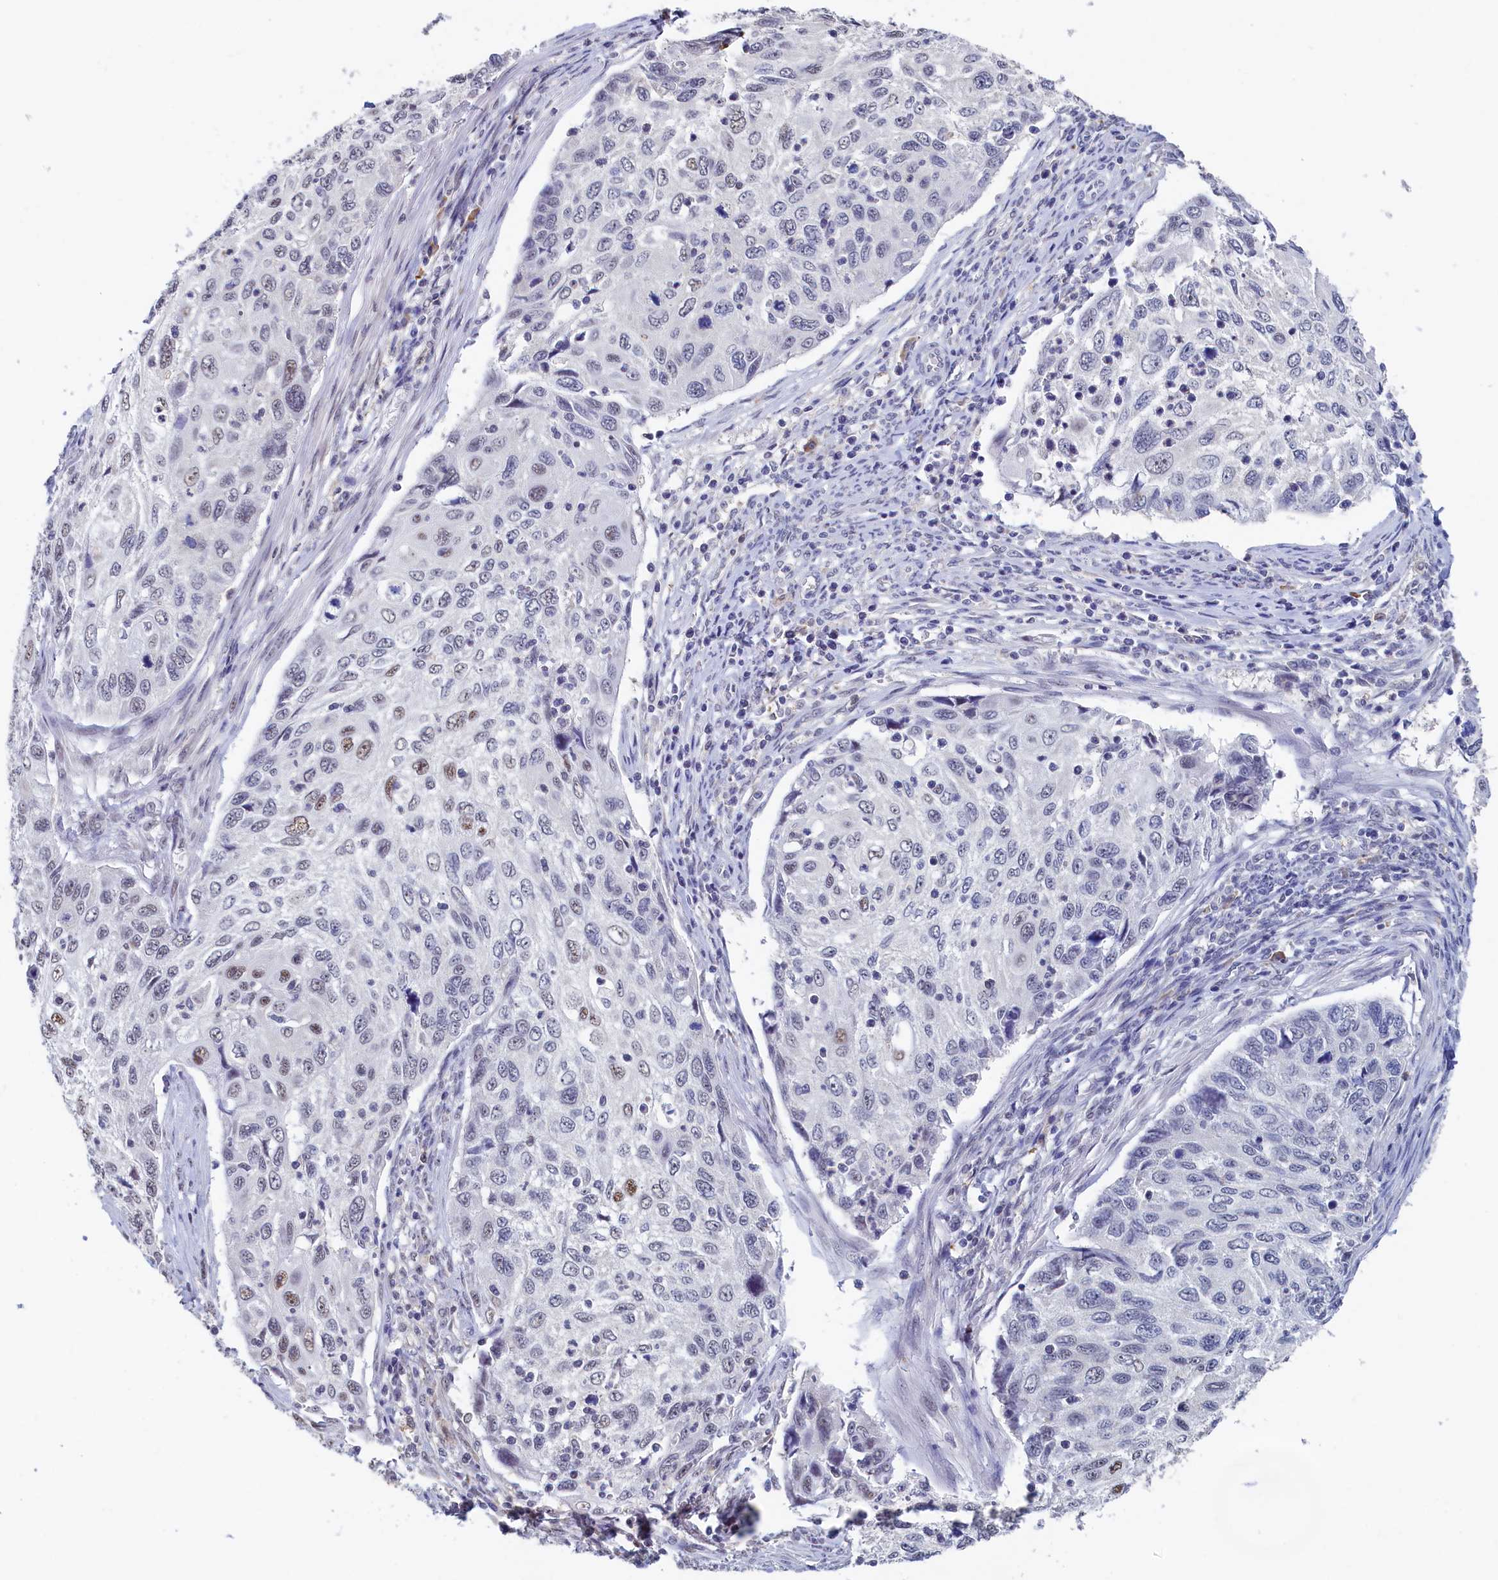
{"staining": {"intensity": "moderate", "quantity": "<25%", "location": "nuclear"}, "tissue": "cervical cancer", "cell_type": "Tumor cells", "image_type": "cancer", "snomed": [{"axis": "morphology", "description": "Squamous cell carcinoma, NOS"}, {"axis": "topography", "description": "Cervix"}], "caption": "Immunohistochemical staining of cervical cancer displays low levels of moderate nuclear protein positivity in approximately <25% of tumor cells.", "gene": "MOSPD3", "patient": {"sex": "female", "age": 70}}